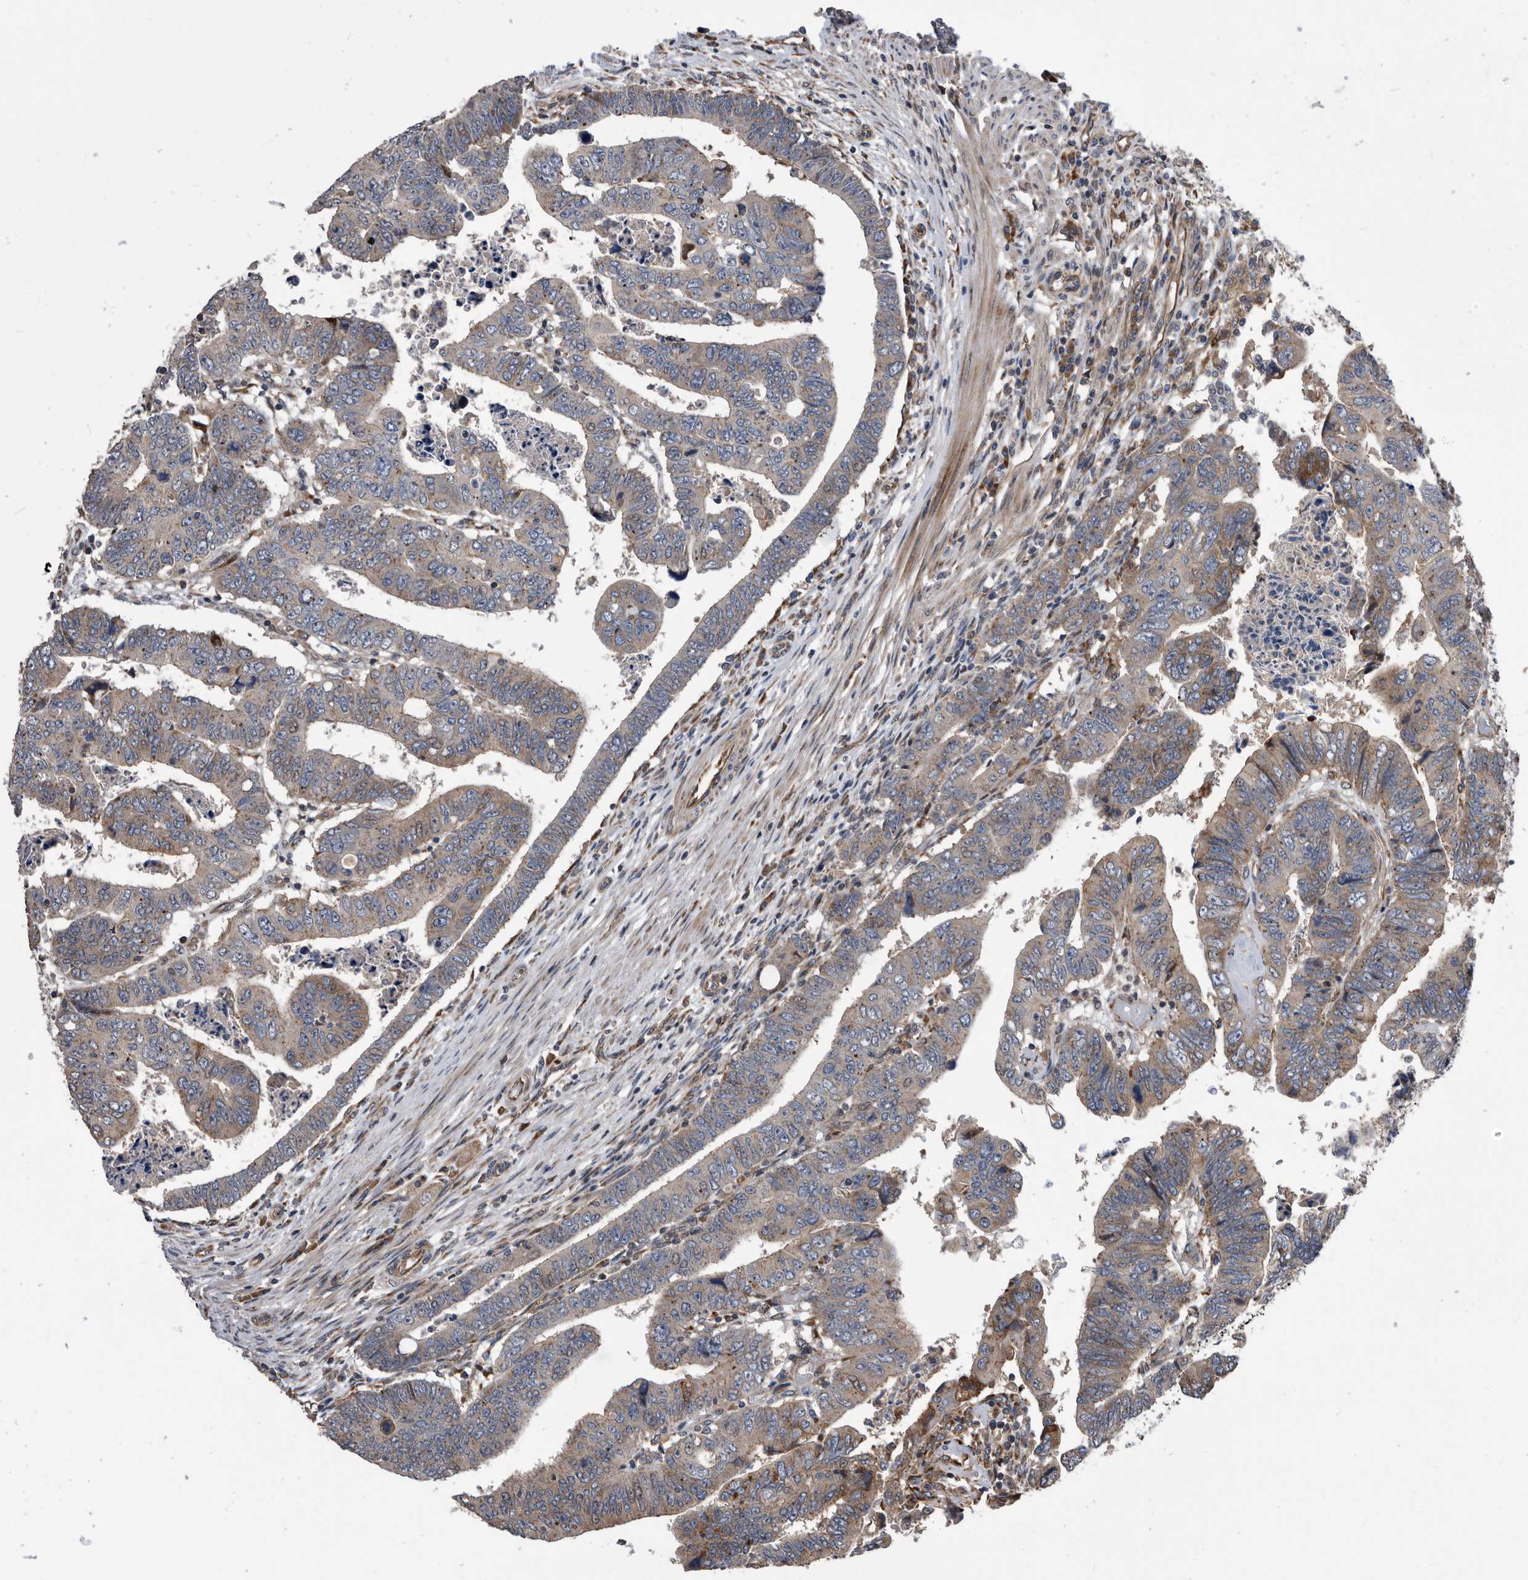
{"staining": {"intensity": "moderate", "quantity": "<25%", "location": "cytoplasmic/membranous"}, "tissue": "colorectal cancer", "cell_type": "Tumor cells", "image_type": "cancer", "snomed": [{"axis": "morphology", "description": "Normal tissue, NOS"}, {"axis": "morphology", "description": "Adenocarcinoma, NOS"}, {"axis": "topography", "description": "Rectum"}], "caption": "Human adenocarcinoma (colorectal) stained with a brown dye demonstrates moderate cytoplasmic/membranous positive staining in about <25% of tumor cells.", "gene": "SERINC2", "patient": {"sex": "female", "age": 65}}